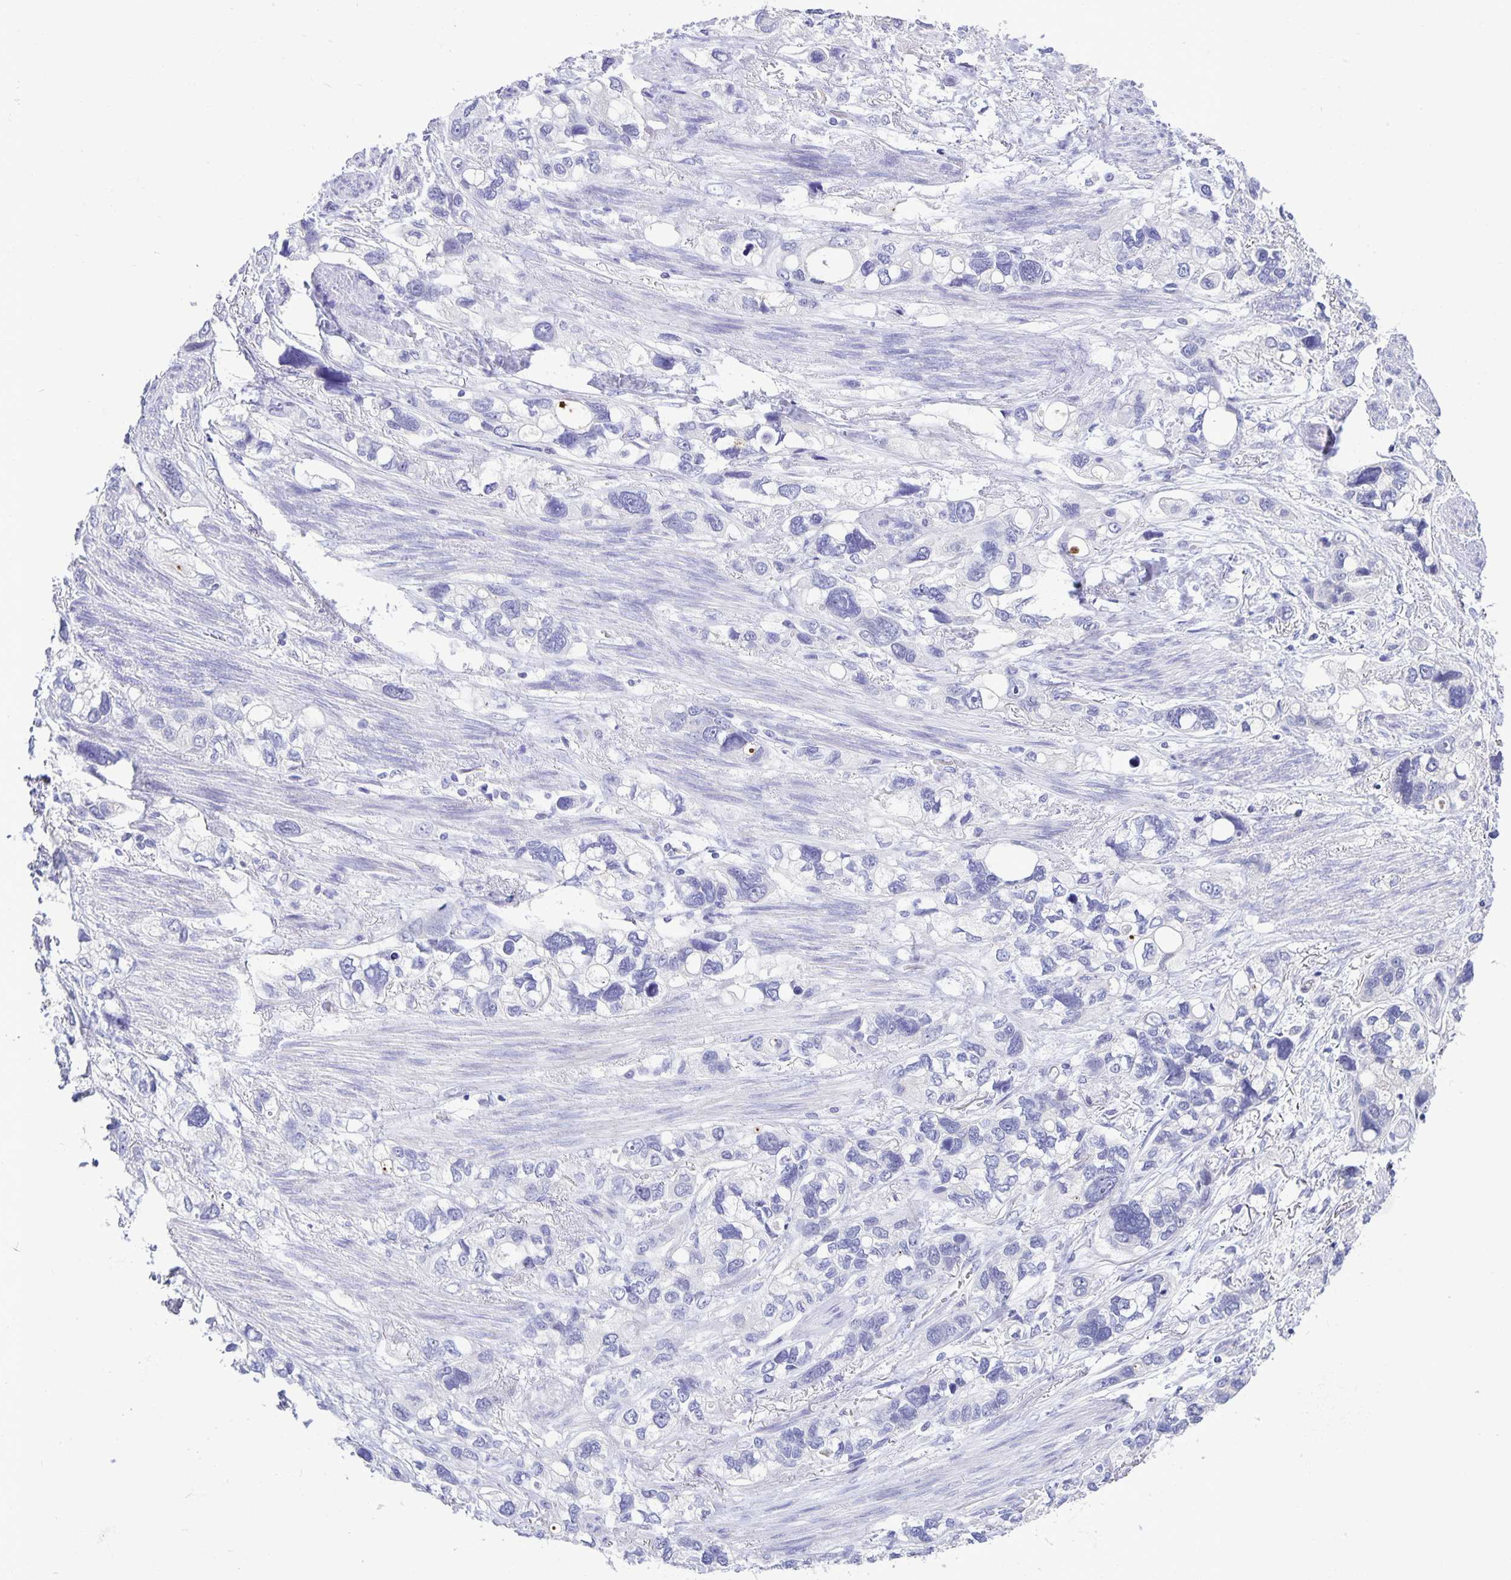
{"staining": {"intensity": "negative", "quantity": "none", "location": "none"}, "tissue": "stomach cancer", "cell_type": "Tumor cells", "image_type": "cancer", "snomed": [{"axis": "morphology", "description": "Adenocarcinoma, NOS"}, {"axis": "topography", "description": "Stomach, upper"}], "caption": "Tumor cells are negative for protein expression in human stomach cancer (adenocarcinoma).", "gene": "ERMN", "patient": {"sex": "female", "age": 81}}